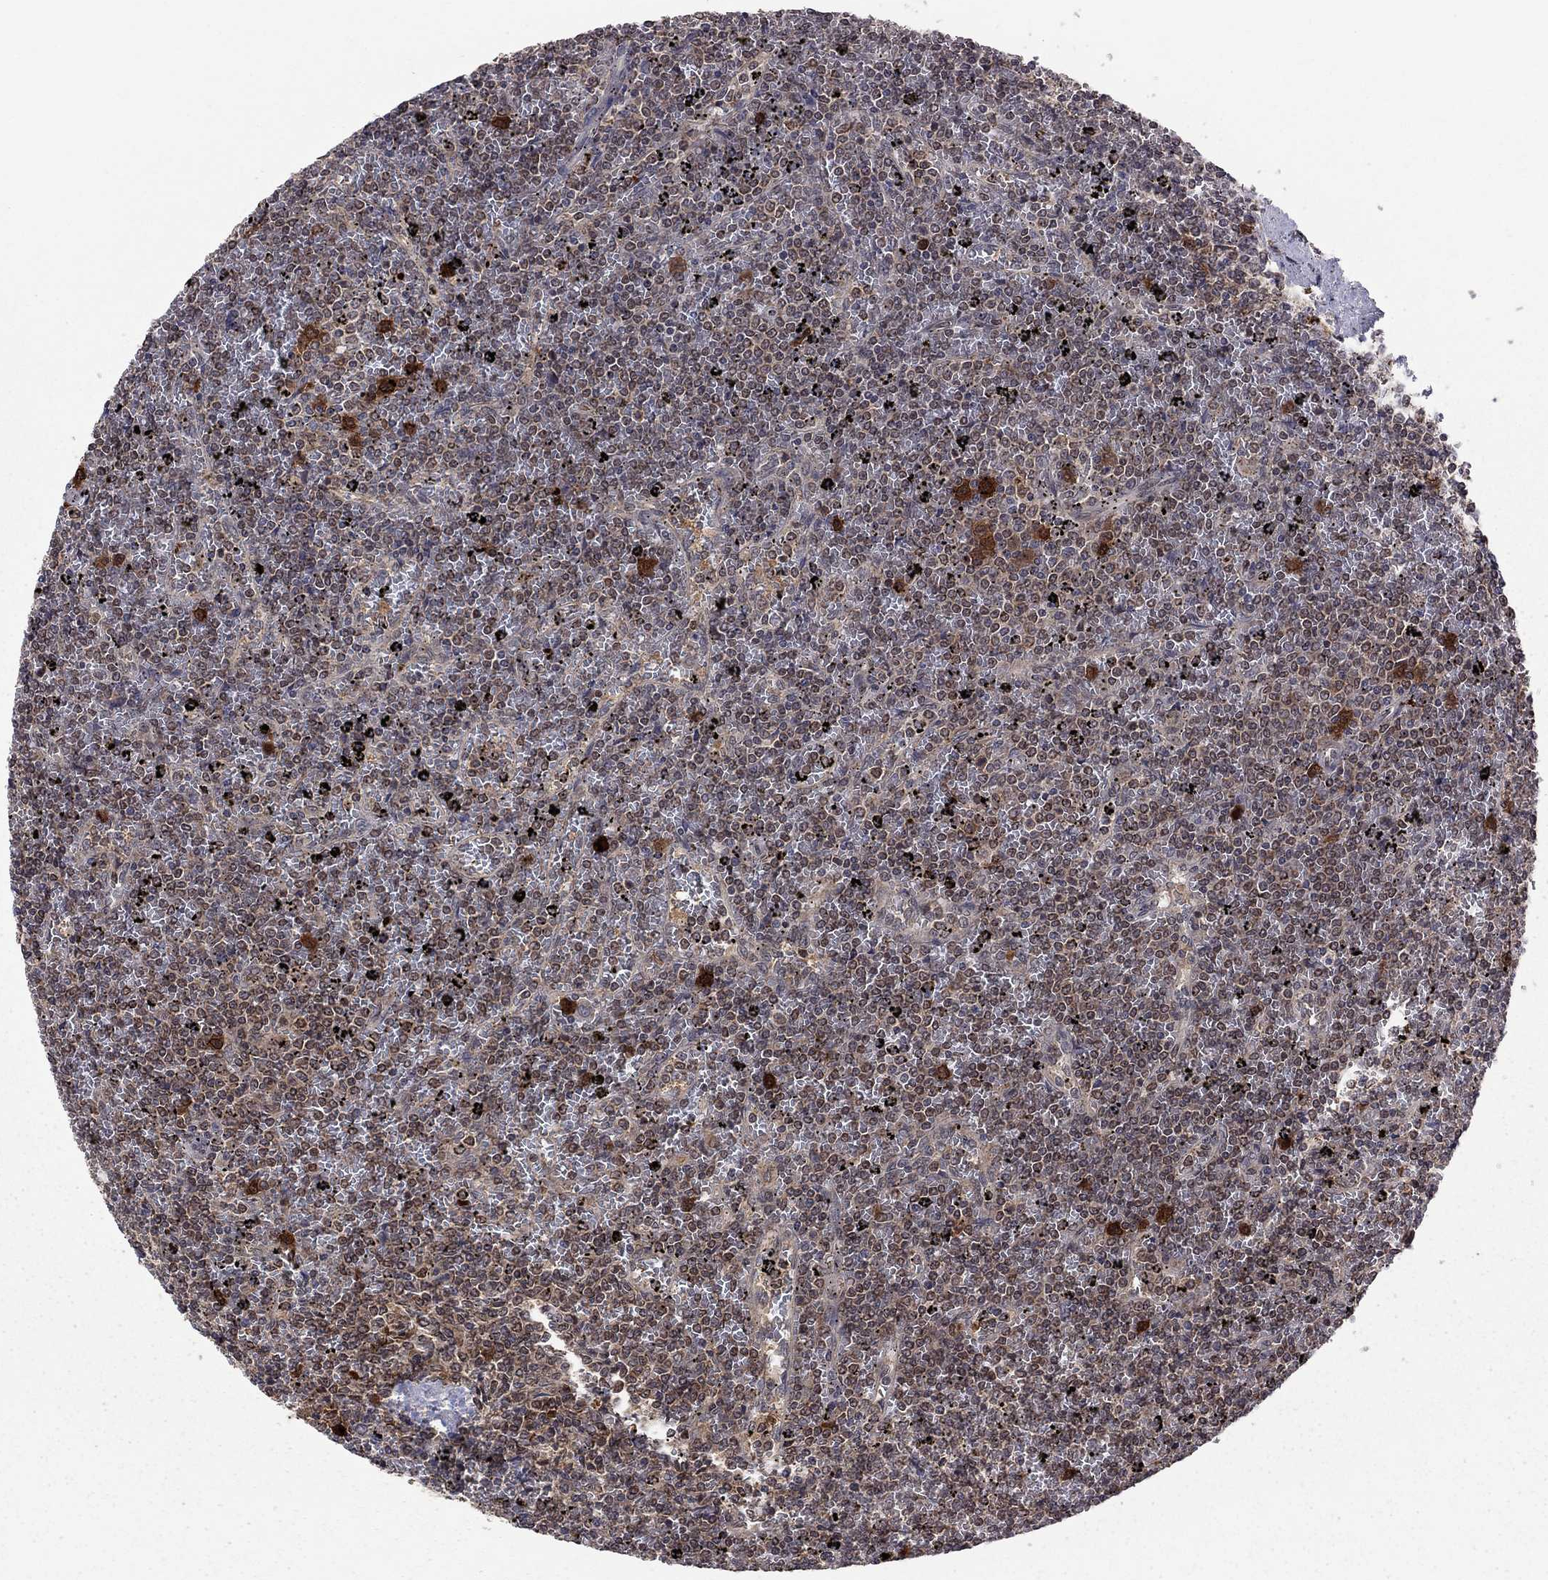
{"staining": {"intensity": "negative", "quantity": "none", "location": "none"}, "tissue": "lymphoma", "cell_type": "Tumor cells", "image_type": "cancer", "snomed": [{"axis": "morphology", "description": "Malignant lymphoma, non-Hodgkin's type, Low grade"}, {"axis": "topography", "description": "Spleen"}], "caption": "Lymphoma was stained to show a protein in brown. There is no significant expression in tumor cells.", "gene": "GPAA1", "patient": {"sex": "female", "age": 77}}